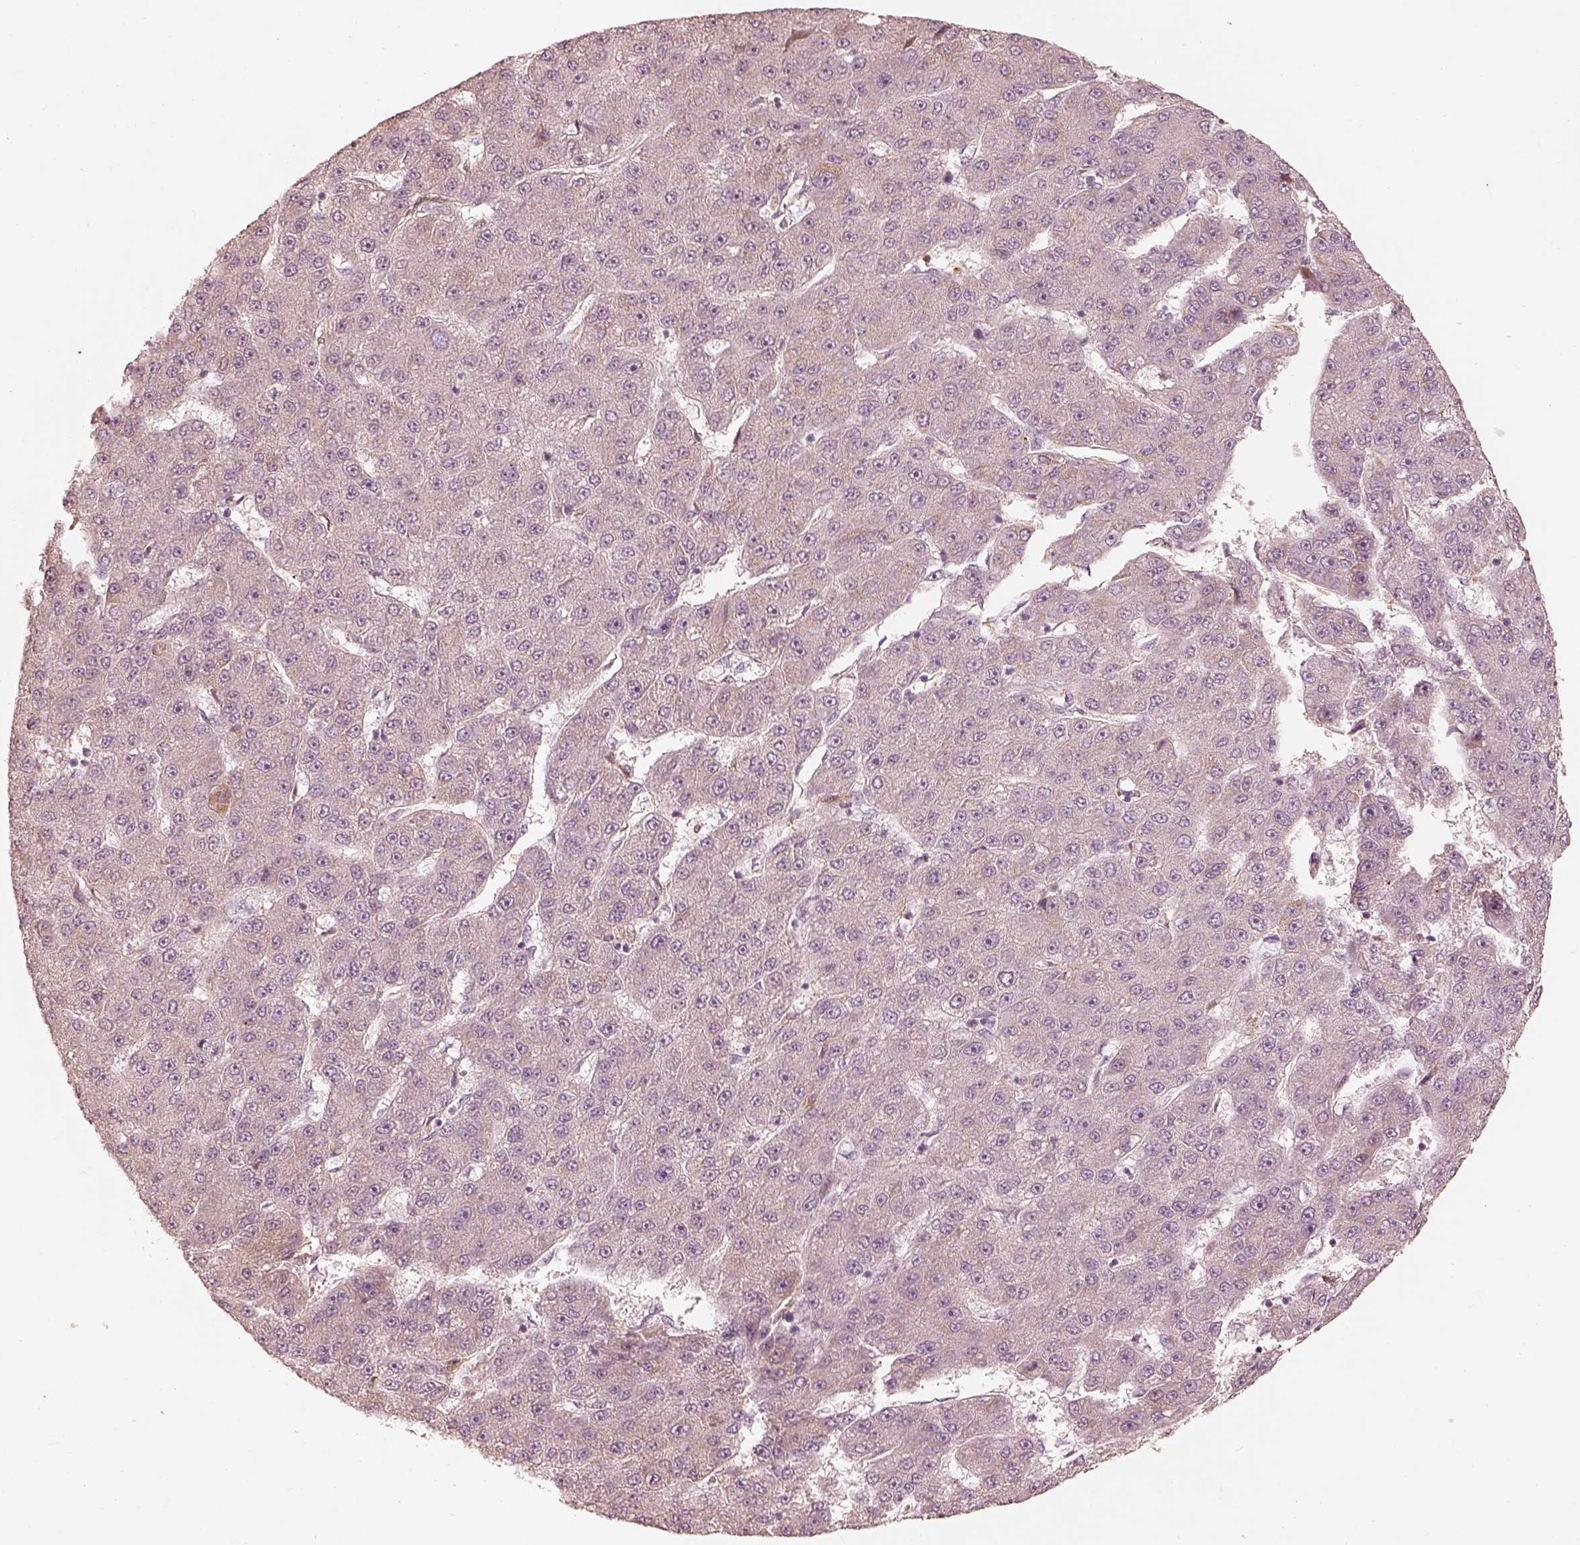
{"staining": {"intensity": "weak", "quantity": "<25%", "location": "cytoplasmic/membranous"}, "tissue": "liver cancer", "cell_type": "Tumor cells", "image_type": "cancer", "snomed": [{"axis": "morphology", "description": "Carcinoma, Hepatocellular, NOS"}, {"axis": "topography", "description": "Liver"}], "caption": "Immunohistochemical staining of liver cancer (hepatocellular carcinoma) reveals no significant positivity in tumor cells.", "gene": "WLS", "patient": {"sex": "male", "age": 67}}